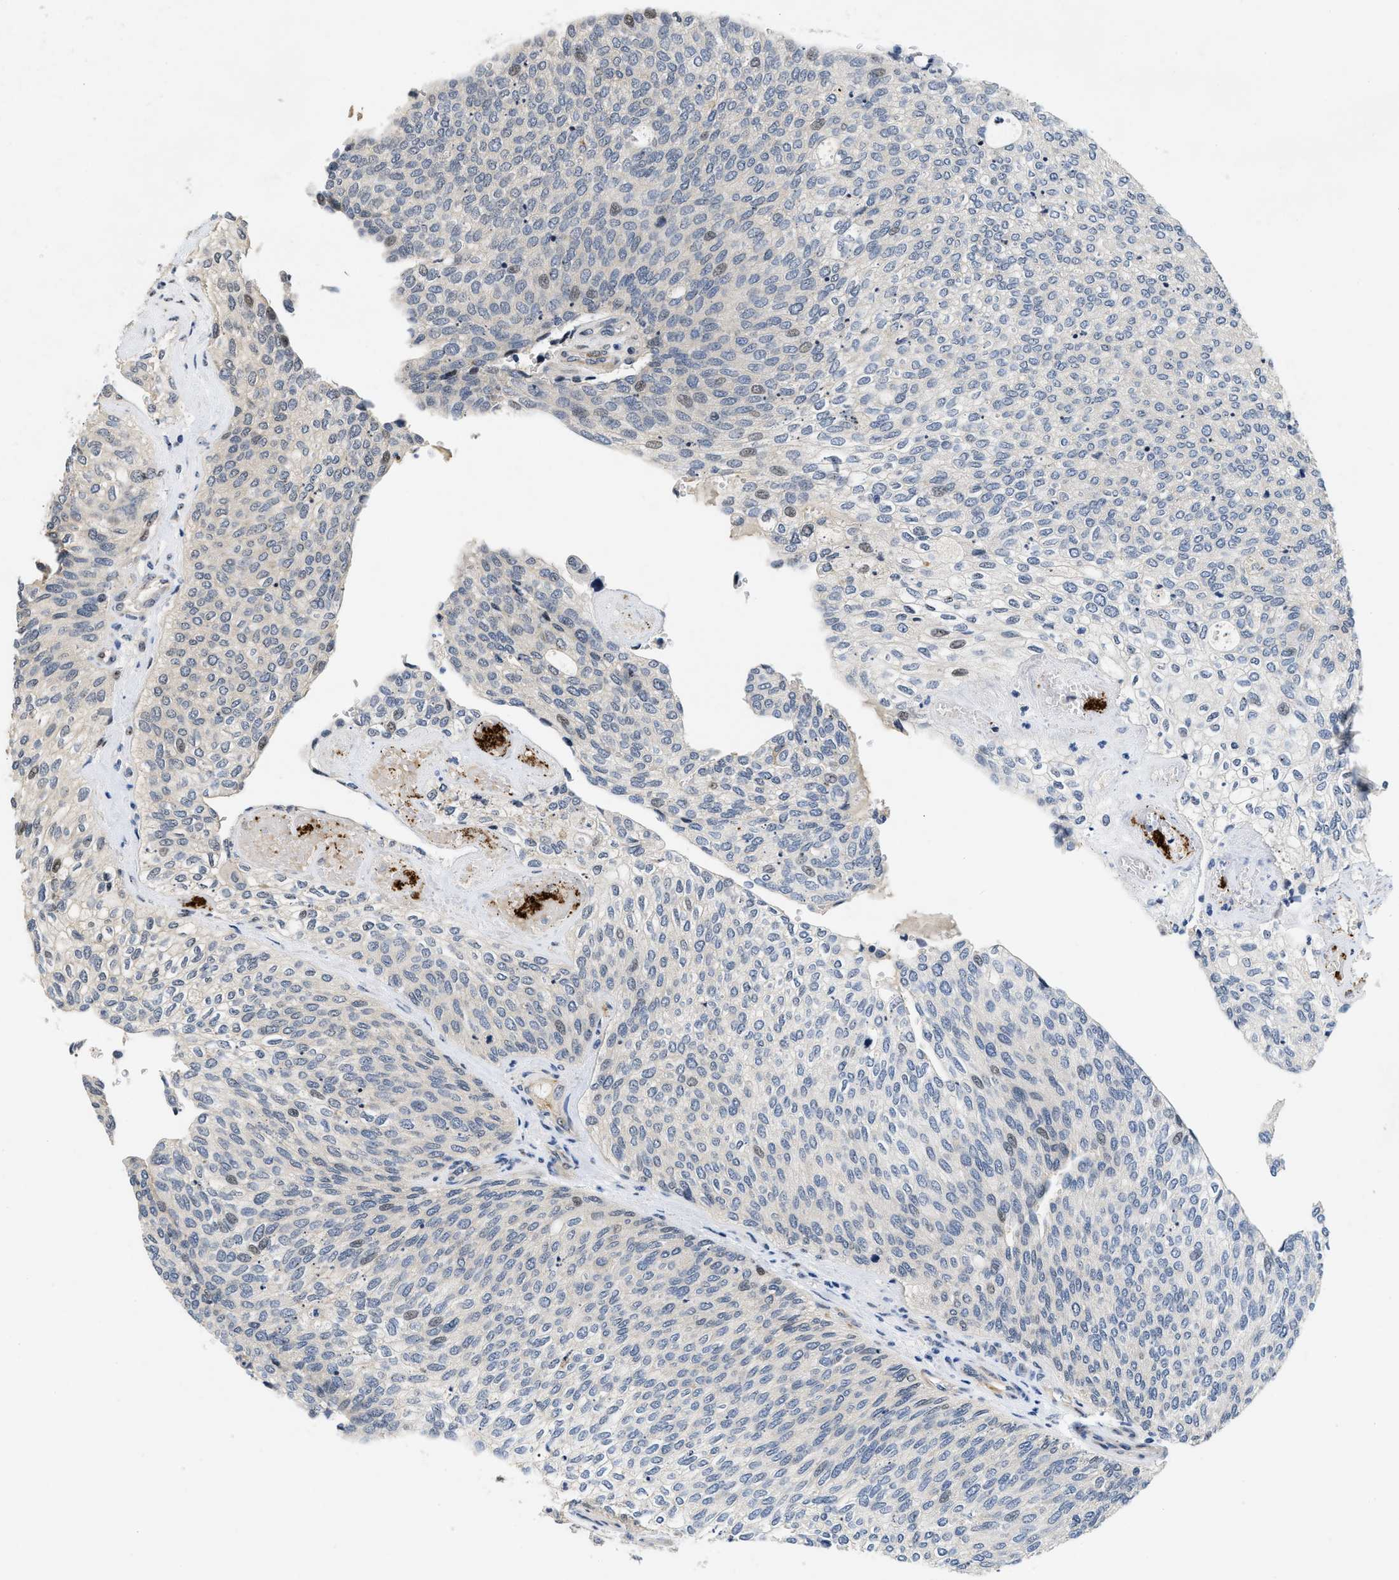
{"staining": {"intensity": "weak", "quantity": "25%-75%", "location": "cytoplasmic/membranous"}, "tissue": "urothelial cancer", "cell_type": "Tumor cells", "image_type": "cancer", "snomed": [{"axis": "morphology", "description": "Urothelial carcinoma, Low grade"}, {"axis": "topography", "description": "Urinary bladder"}], "caption": "Urothelial cancer stained with immunohistochemistry (IHC) exhibits weak cytoplasmic/membranous staining in about 25%-75% of tumor cells.", "gene": "VIP", "patient": {"sex": "female", "age": 79}}